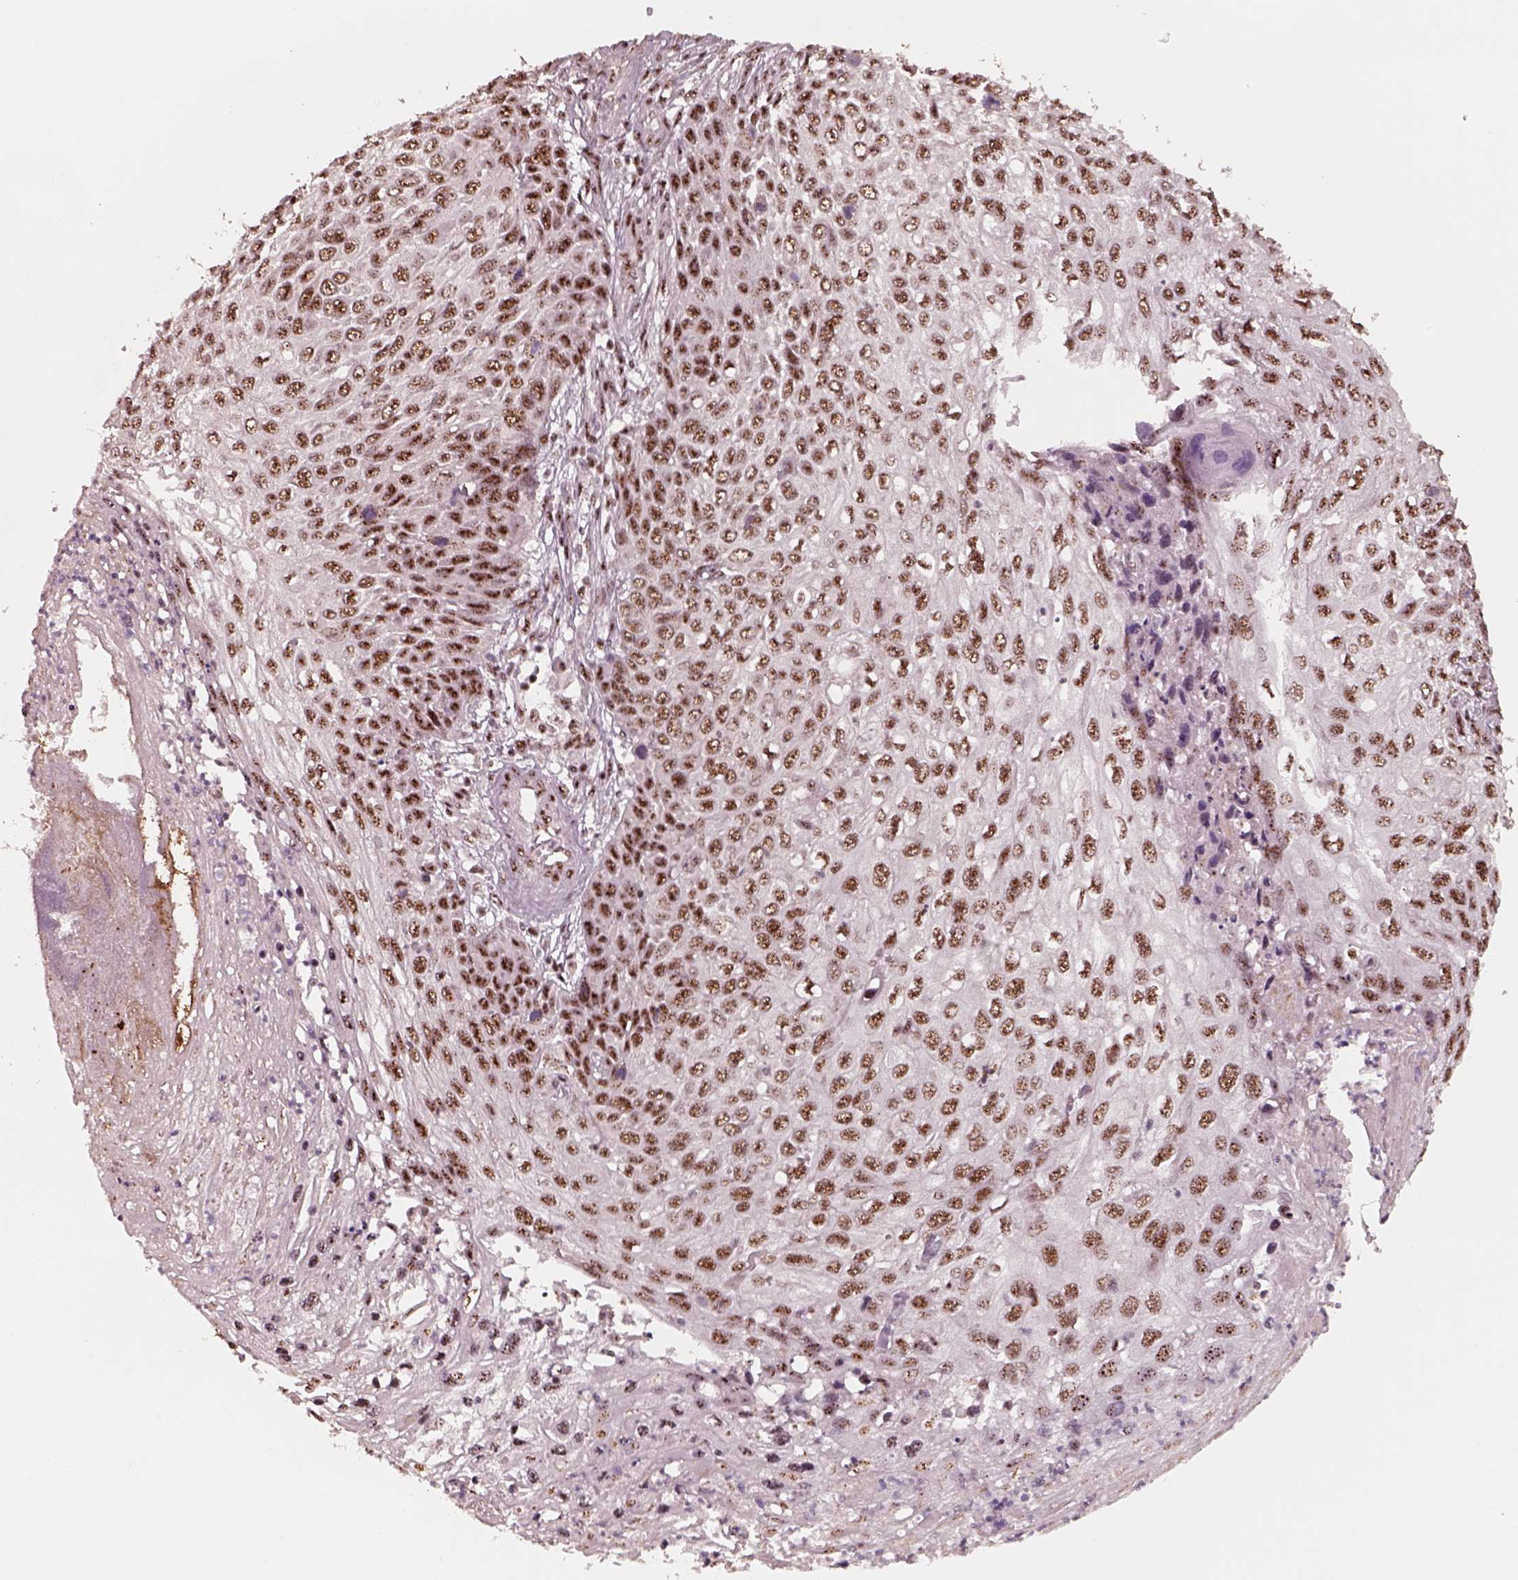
{"staining": {"intensity": "moderate", "quantity": ">75%", "location": "nuclear"}, "tissue": "skin cancer", "cell_type": "Tumor cells", "image_type": "cancer", "snomed": [{"axis": "morphology", "description": "Squamous cell carcinoma, NOS"}, {"axis": "topography", "description": "Skin"}], "caption": "About >75% of tumor cells in human squamous cell carcinoma (skin) exhibit moderate nuclear protein positivity as visualized by brown immunohistochemical staining.", "gene": "ATXN7L3", "patient": {"sex": "male", "age": 92}}